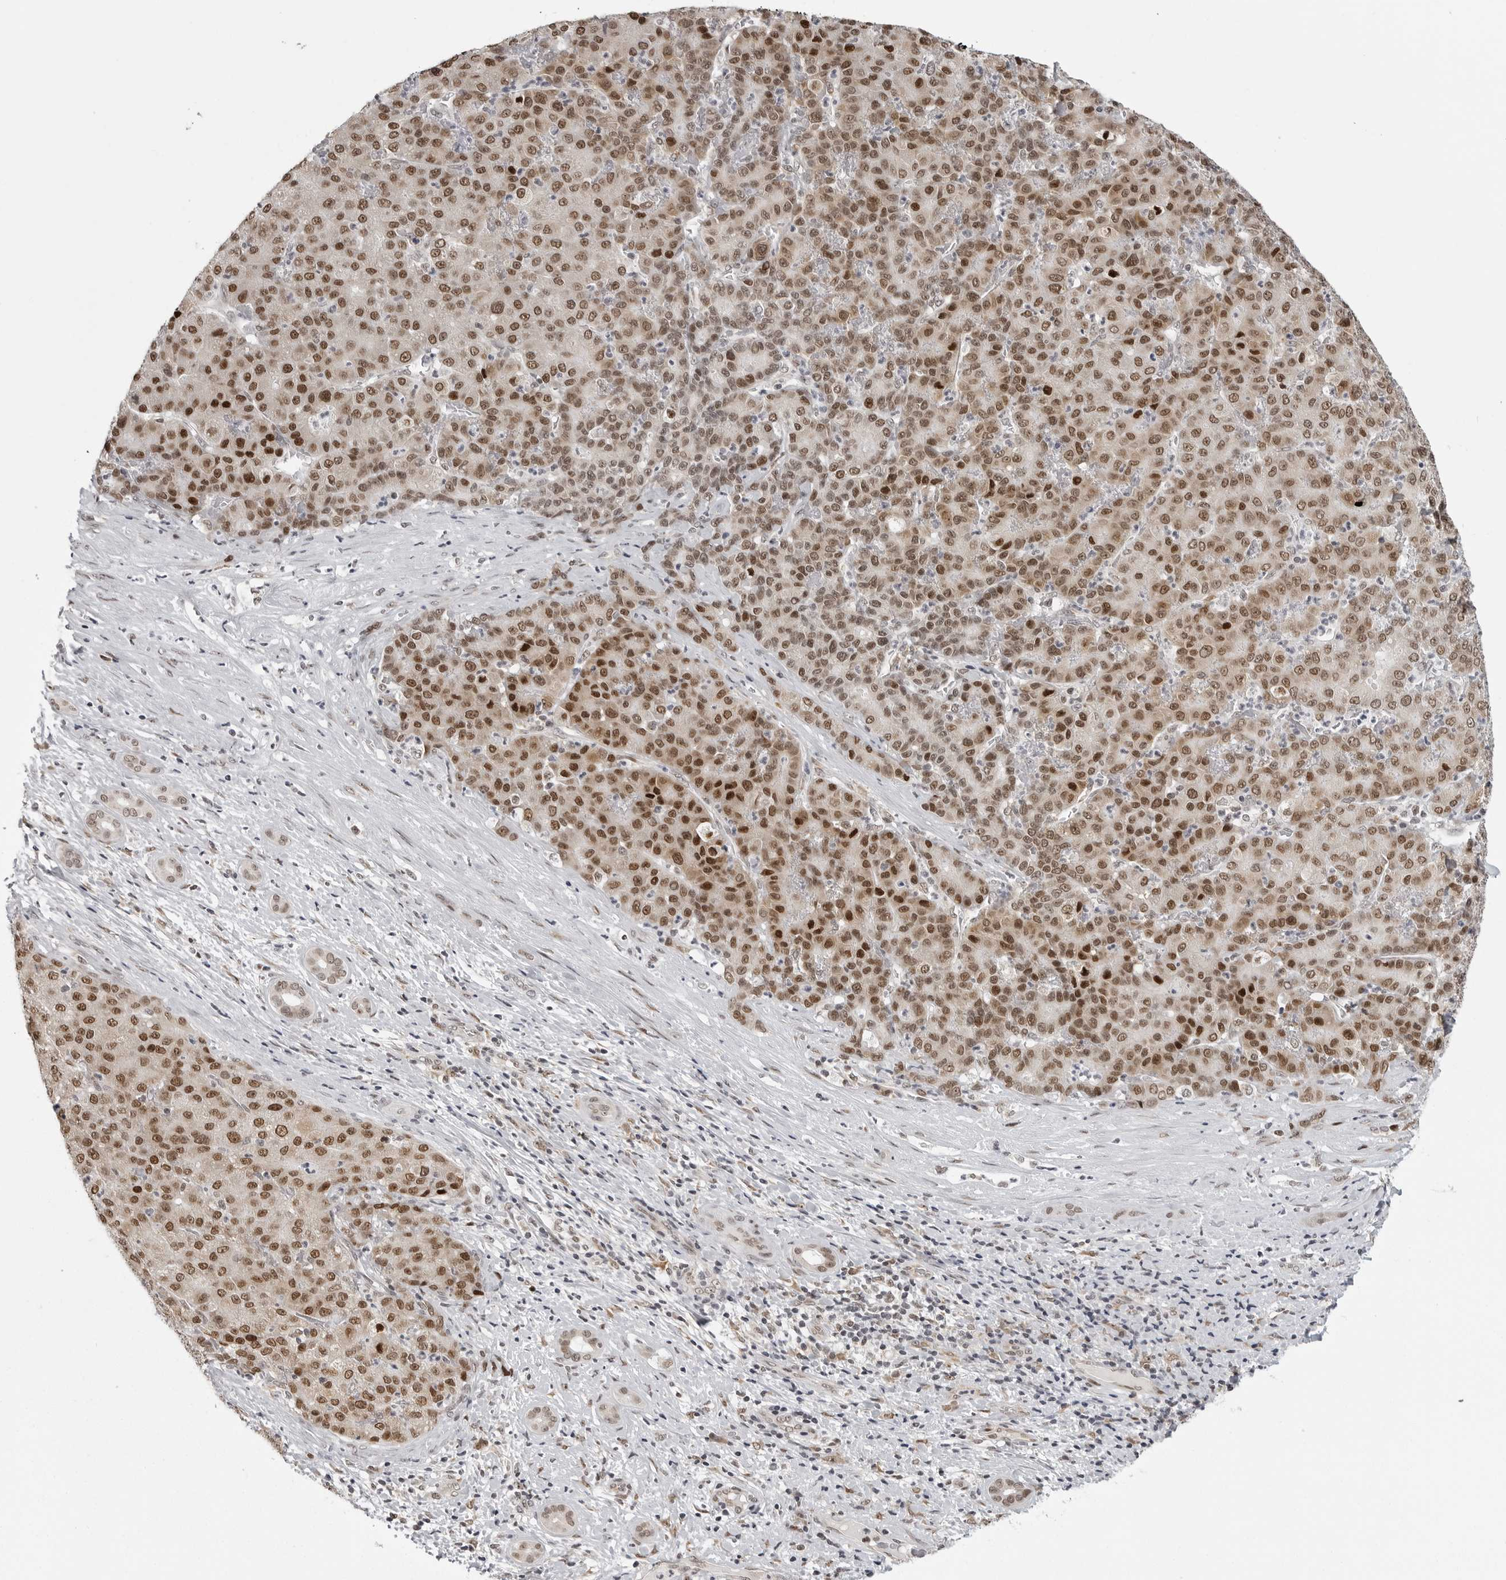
{"staining": {"intensity": "moderate", "quantity": ">75%", "location": "nuclear"}, "tissue": "liver cancer", "cell_type": "Tumor cells", "image_type": "cancer", "snomed": [{"axis": "morphology", "description": "Carcinoma, Hepatocellular, NOS"}, {"axis": "topography", "description": "Liver"}], "caption": "Liver hepatocellular carcinoma was stained to show a protein in brown. There is medium levels of moderate nuclear positivity in about >75% of tumor cells.", "gene": "PRDM10", "patient": {"sex": "male", "age": 65}}